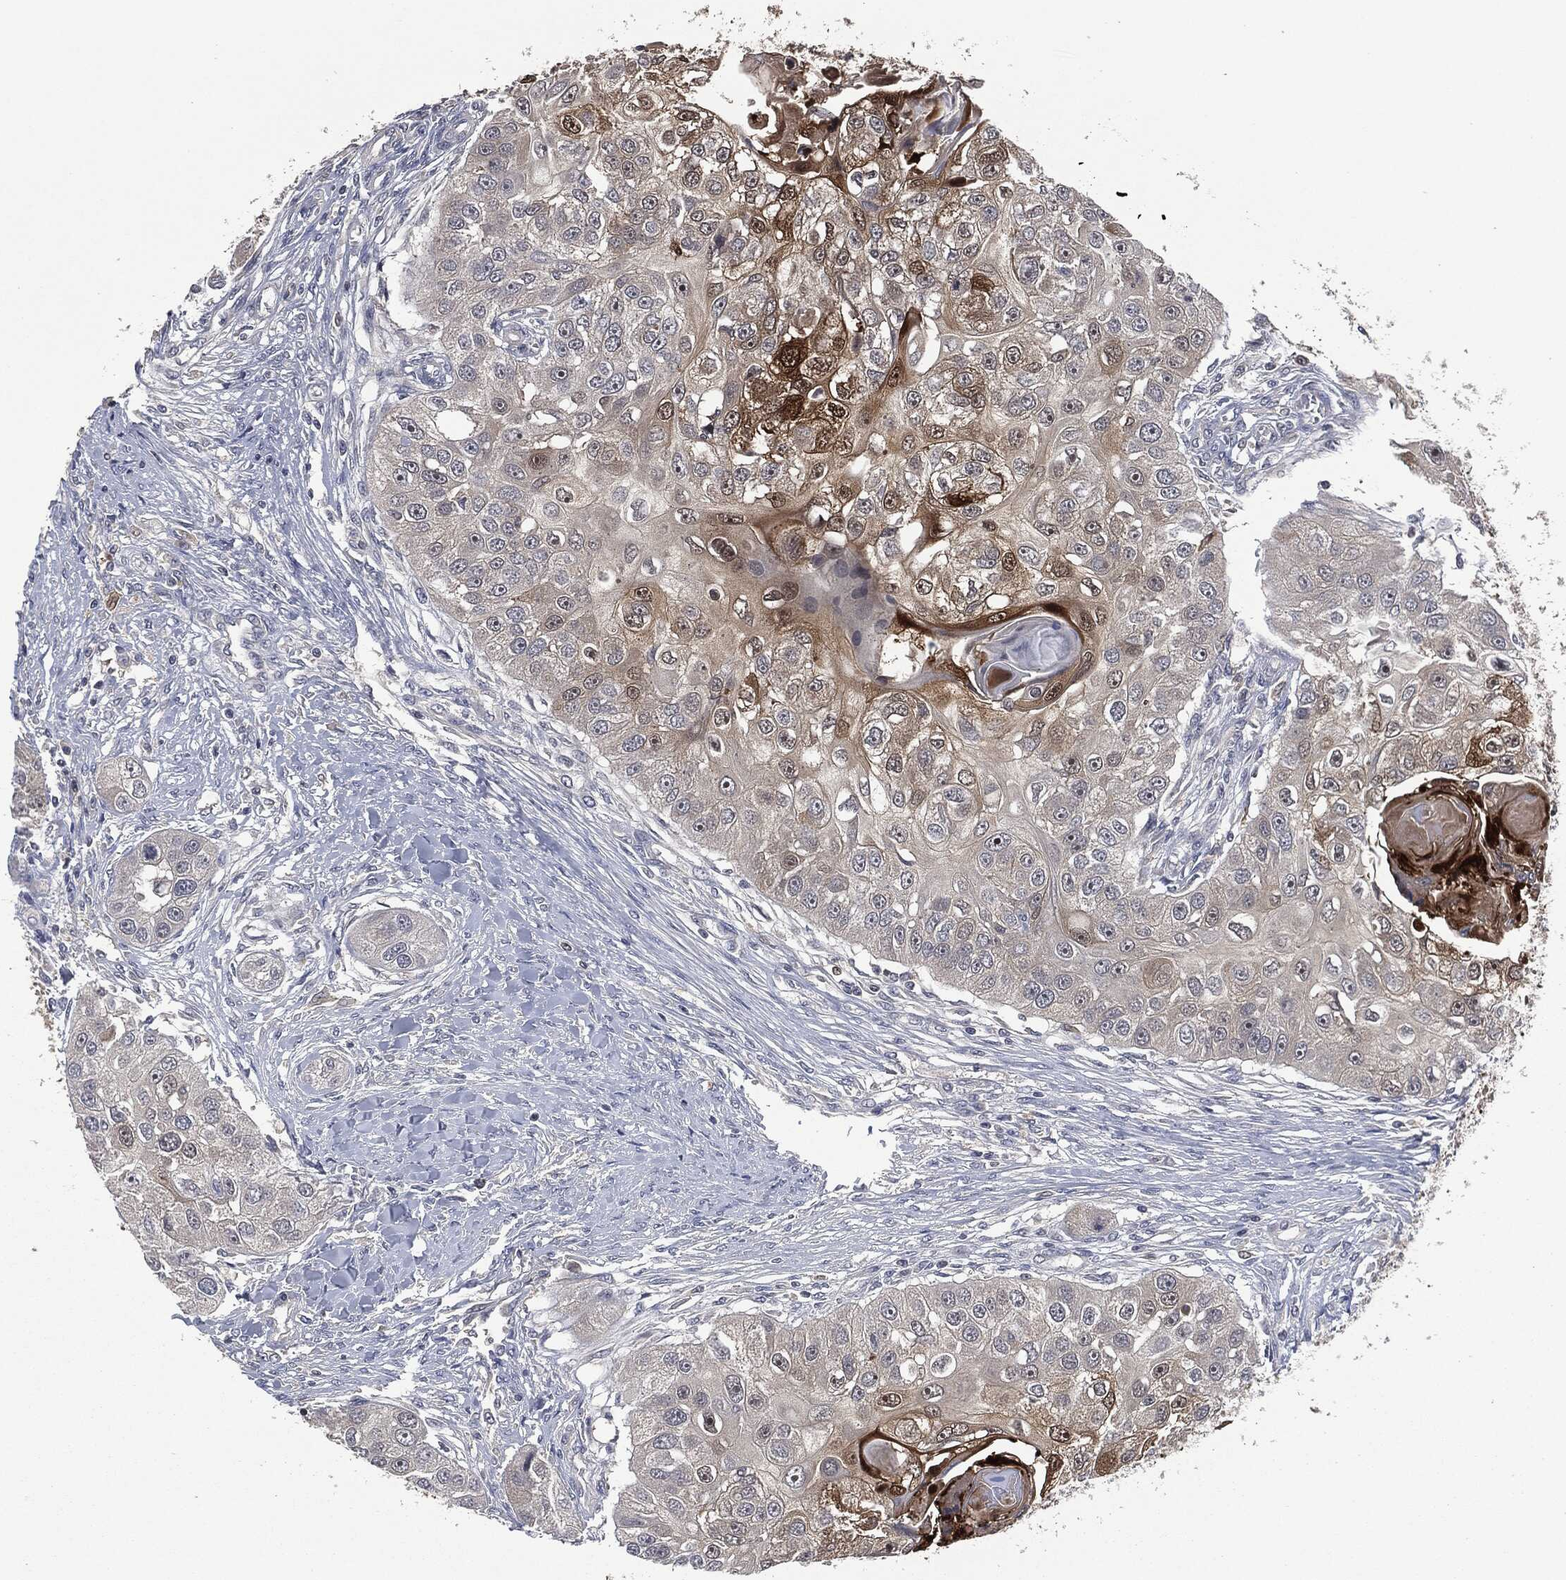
{"staining": {"intensity": "strong", "quantity": "<25%", "location": "cytoplasmic/membranous,nuclear"}, "tissue": "head and neck cancer", "cell_type": "Tumor cells", "image_type": "cancer", "snomed": [{"axis": "morphology", "description": "Normal tissue, NOS"}, {"axis": "morphology", "description": "Squamous cell carcinoma, NOS"}, {"axis": "topography", "description": "Skeletal muscle"}, {"axis": "topography", "description": "Head-Neck"}], "caption": "Immunohistochemical staining of head and neck squamous cell carcinoma displays medium levels of strong cytoplasmic/membranous and nuclear expression in approximately <25% of tumor cells.", "gene": "IL1RN", "patient": {"sex": "male", "age": 51}}